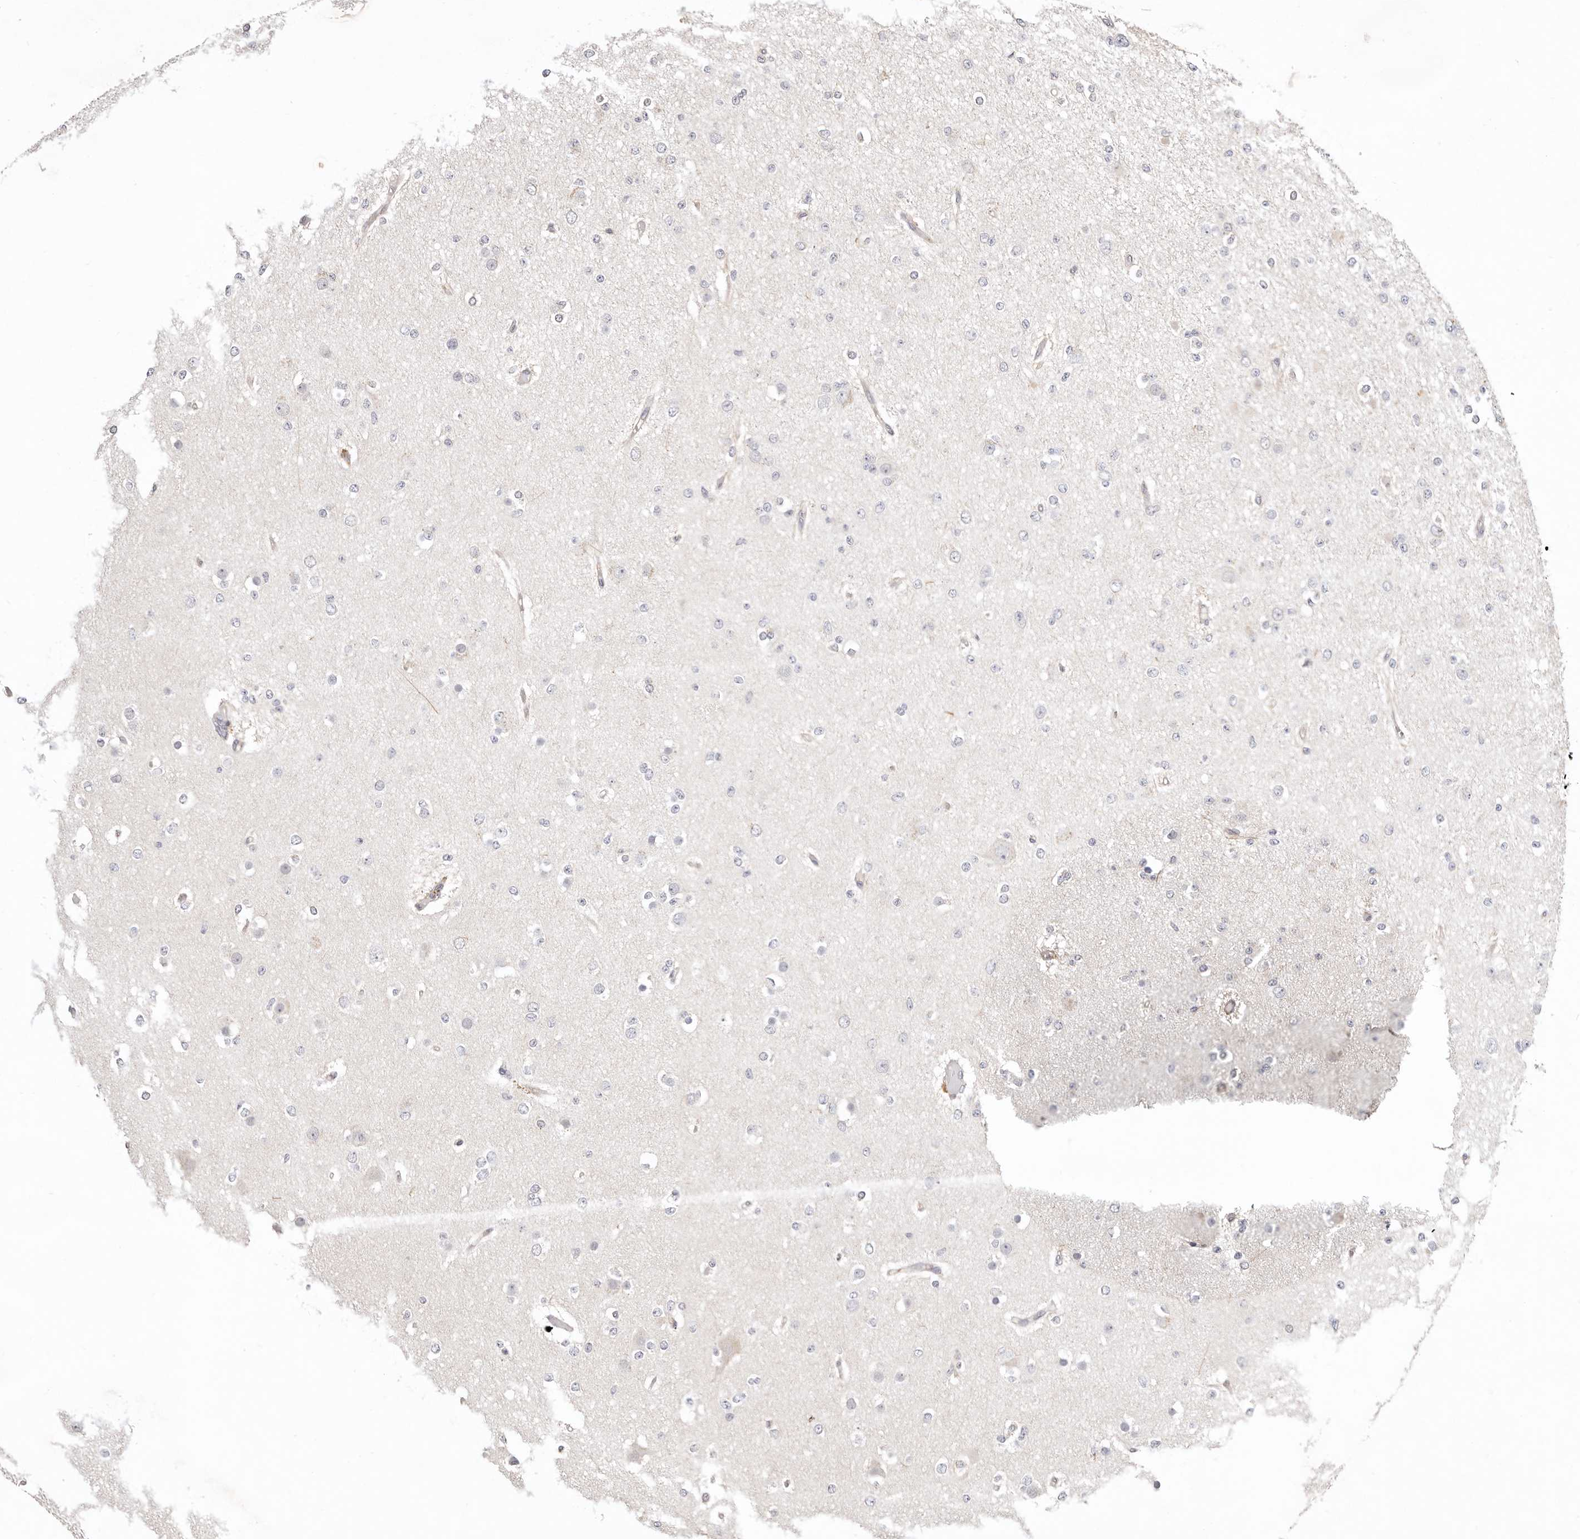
{"staining": {"intensity": "negative", "quantity": "none", "location": "none"}, "tissue": "glioma", "cell_type": "Tumor cells", "image_type": "cancer", "snomed": [{"axis": "morphology", "description": "Glioma, malignant, Low grade"}, {"axis": "topography", "description": "Brain"}], "caption": "IHC of human glioma exhibits no positivity in tumor cells.", "gene": "ZRANB1", "patient": {"sex": "female", "age": 22}}